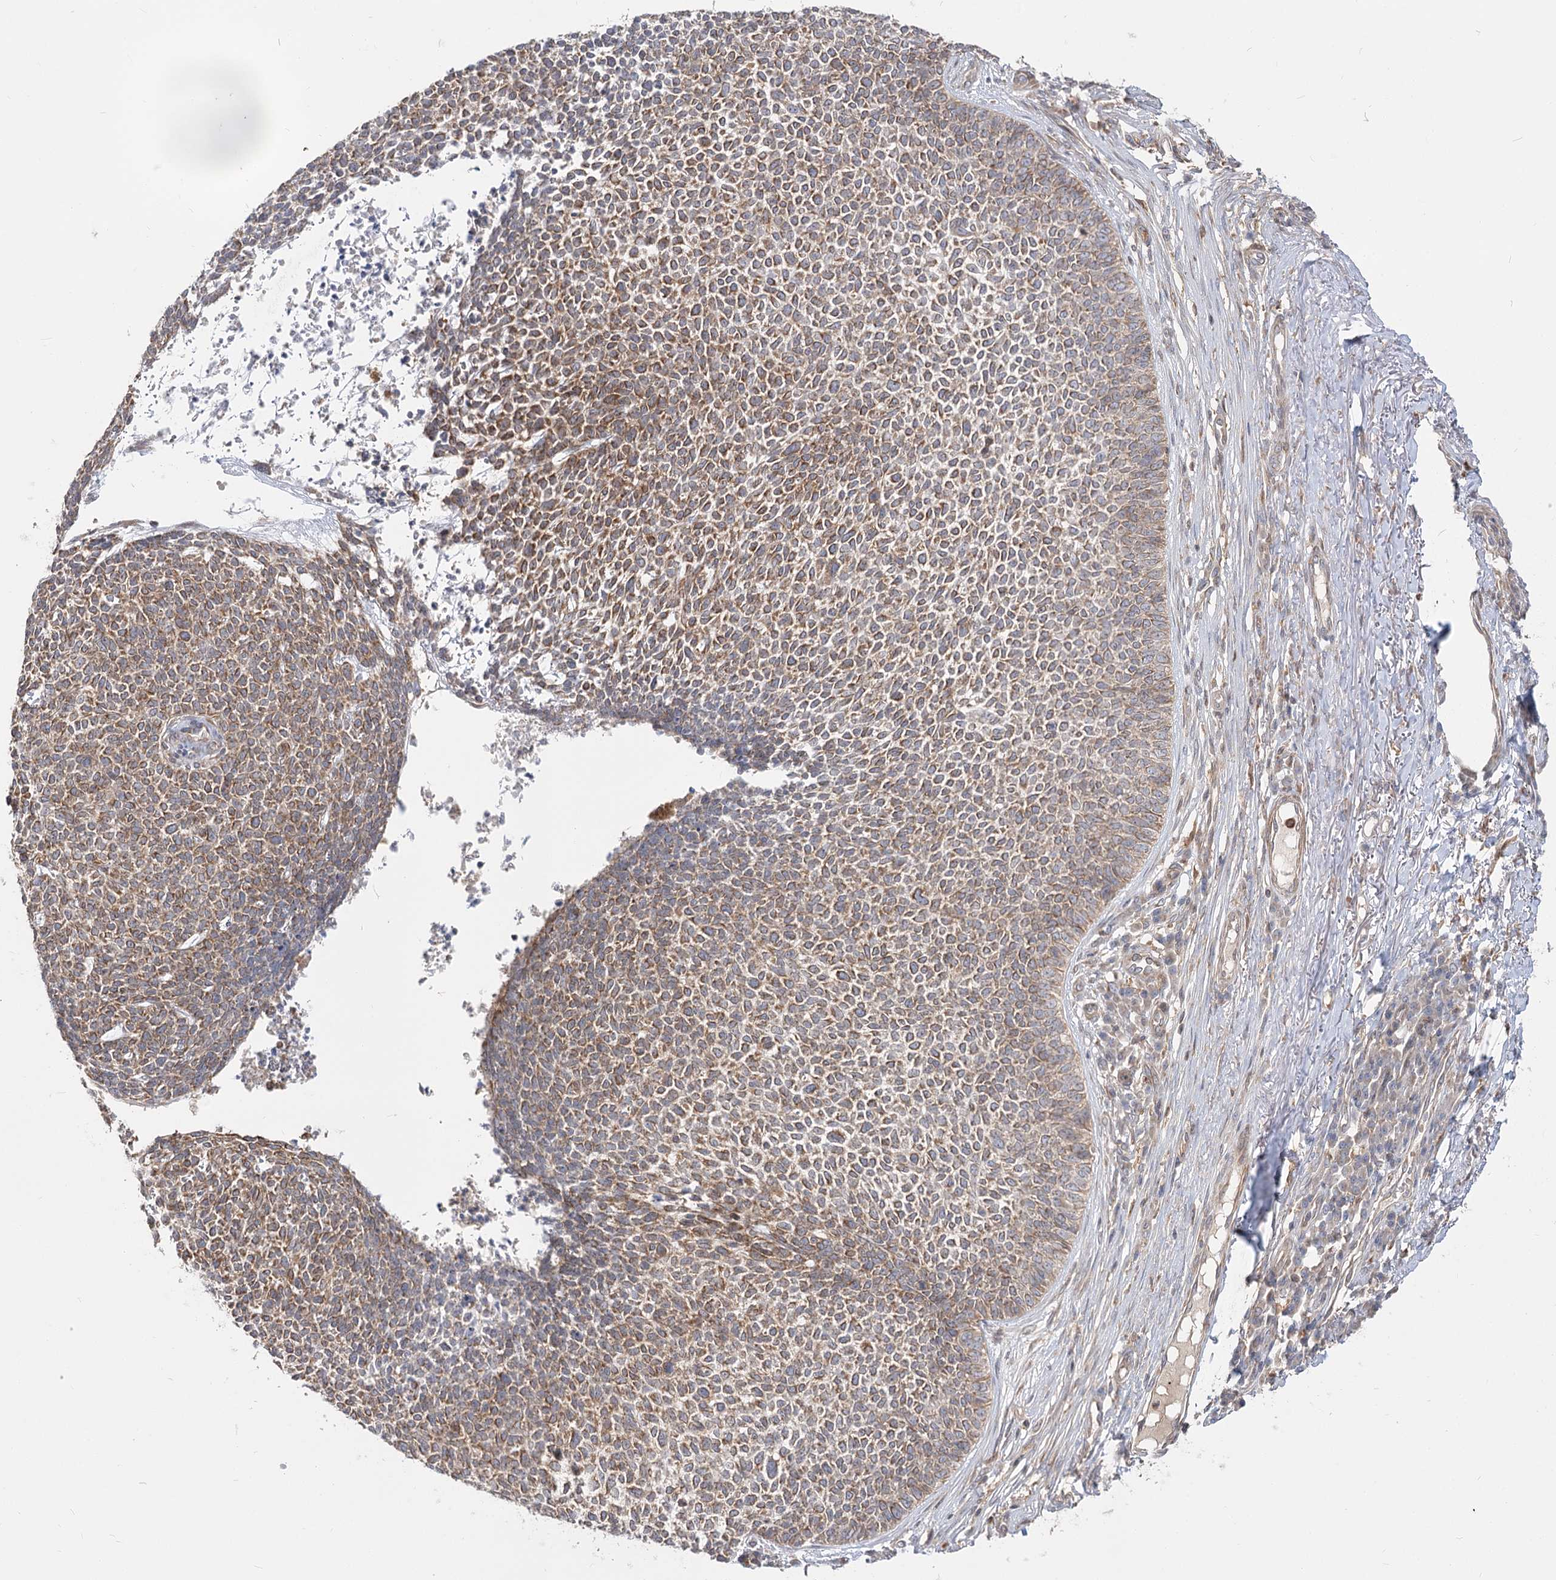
{"staining": {"intensity": "moderate", "quantity": ">75%", "location": "cytoplasmic/membranous"}, "tissue": "skin cancer", "cell_type": "Tumor cells", "image_type": "cancer", "snomed": [{"axis": "morphology", "description": "Basal cell carcinoma"}, {"axis": "topography", "description": "Skin"}], "caption": "Tumor cells reveal moderate cytoplasmic/membranous expression in about >75% of cells in skin basal cell carcinoma.", "gene": "MTMR3", "patient": {"sex": "female", "age": 84}}